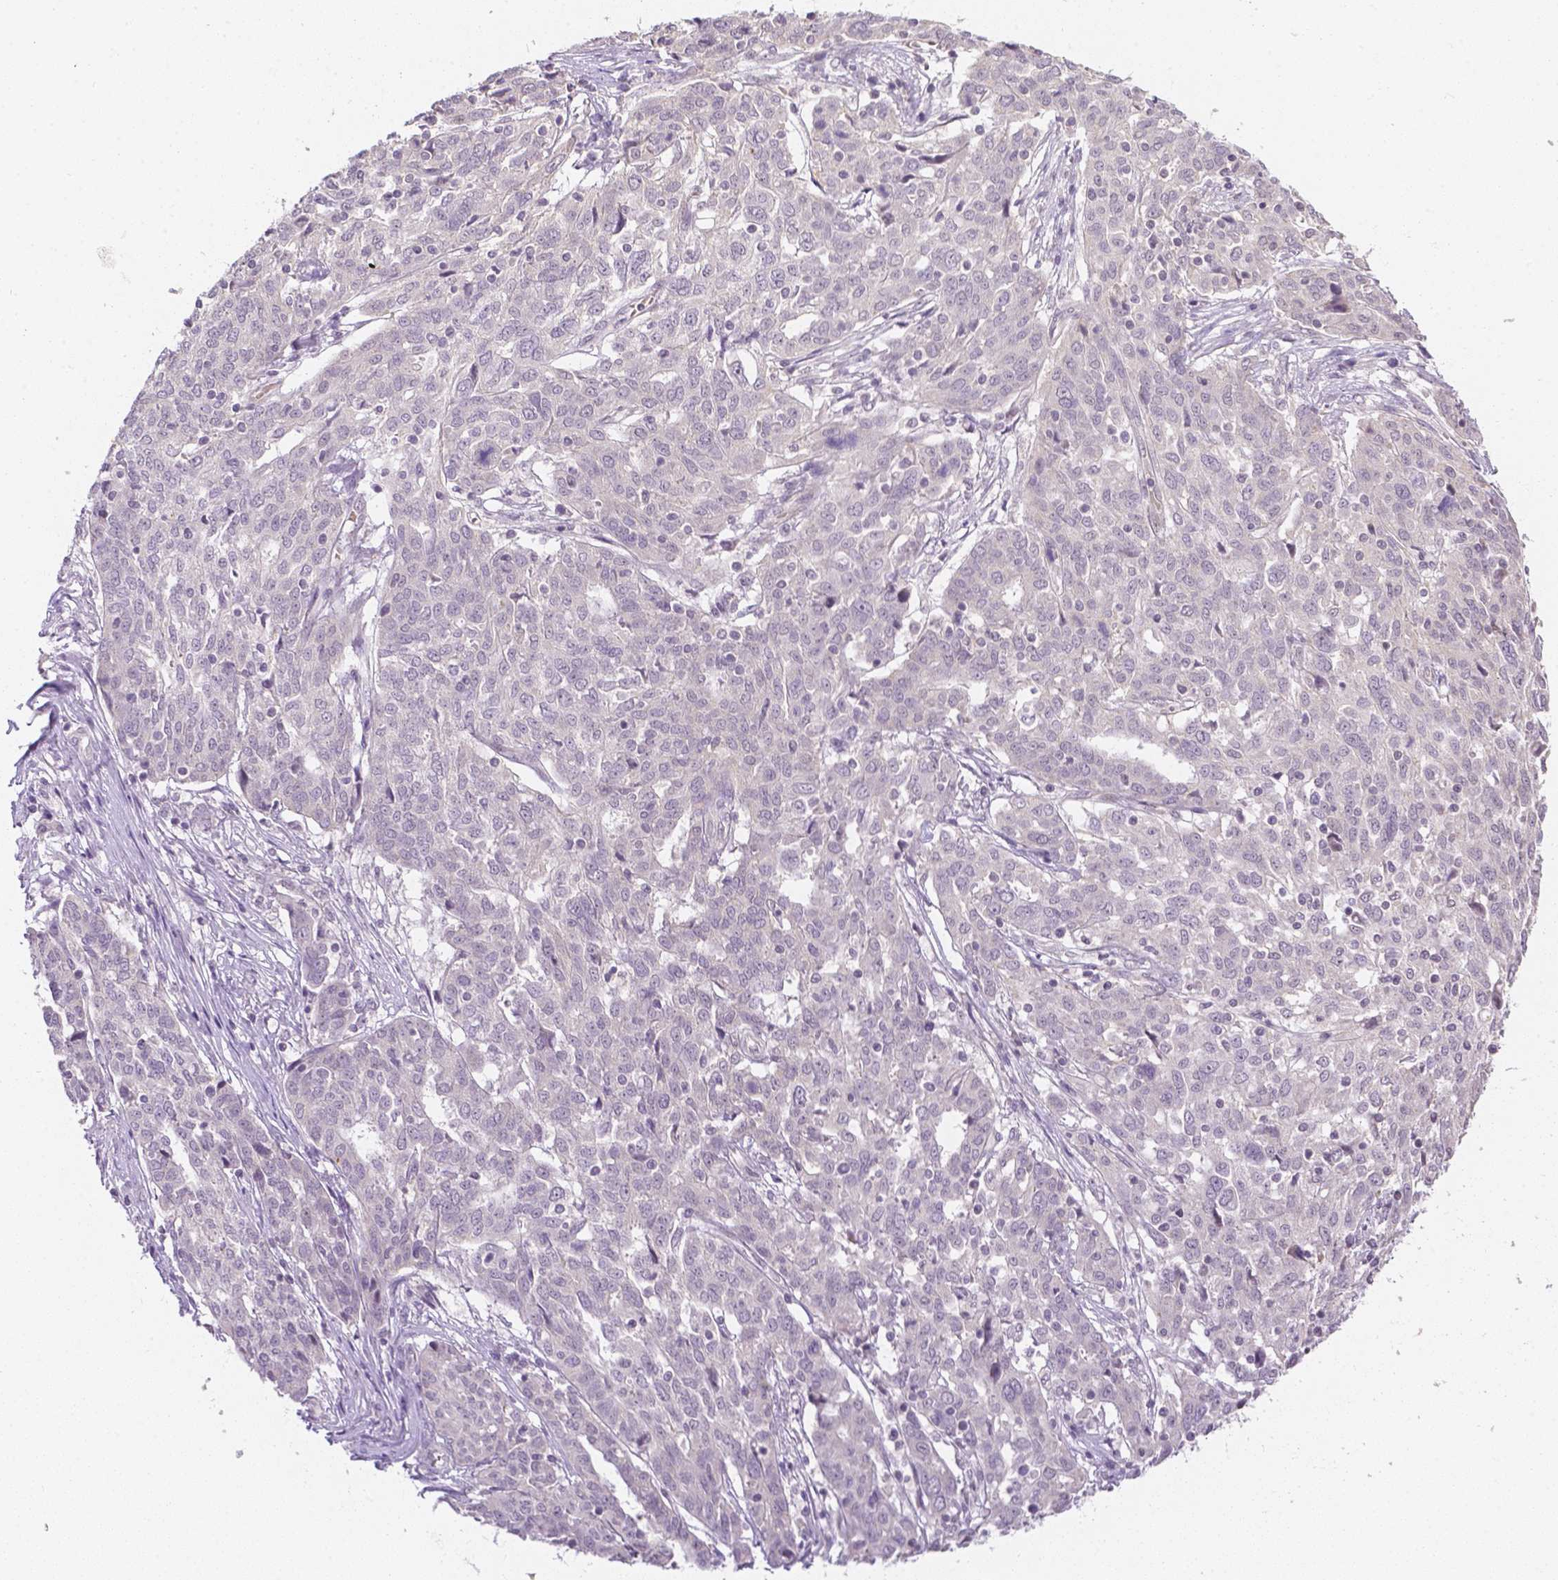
{"staining": {"intensity": "negative", "quantity": "none", "location": "none"}, "tissue": "ovarian cancer", "cell_type": "Tumor cells", "image_type": "cancer", "snomed": [{"axis": "morphology", "description": "Cystadenocarcinoma, serous, NOS"}, {"axis": "topography", "description": "Ovary"}], "caption": "Tumor cells are negative for brown protein staining in ovarian cancer (serous cystadenocarcinoma). The staining is performed using DAB brown chromogen with nuclei counter-stained in using hematoxylin.", "gene": "ZNF280B", "patient": {"sex": "female", "age": 67}}